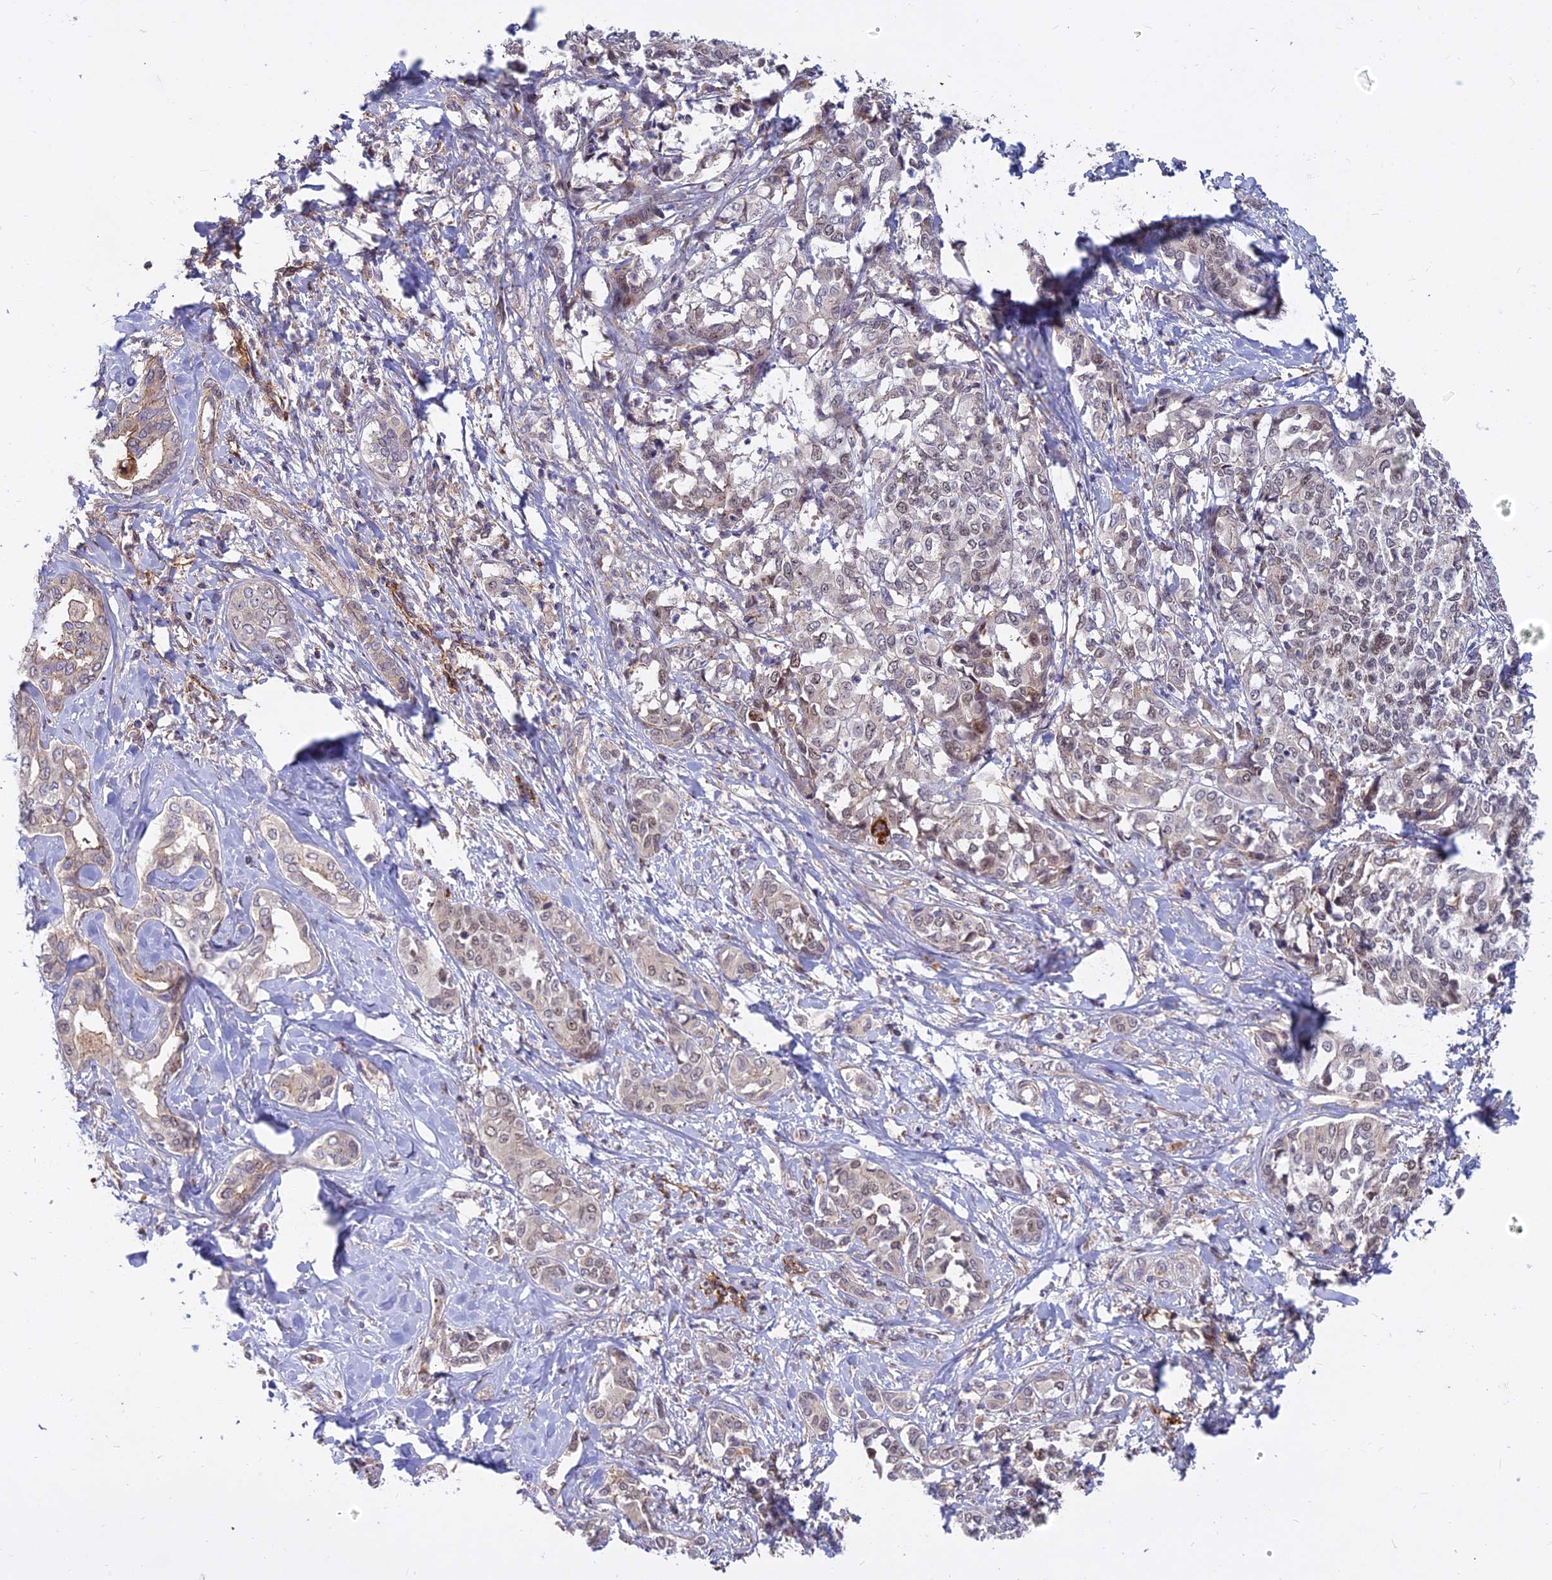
{"staining": {"intensity": "weak", "quantity": "25%-75%", "location": "nuclear"}, "tissue": "liver cancer", "cell_type": "Tumor cells", "image_type": "cancer", "snomed": [{"axis": "morphology", "description": "Cholangiocarcinoma"}, {"axis": "topography", "description": "Liver"}], "caption": "Liver cholangiocarcinoma stained with a brown dye shows weak nuclear positive expression in about 25%-75% of tumor cells.", "gene": "TCEA3", "patient": {"sex": "female", "age": 77}}